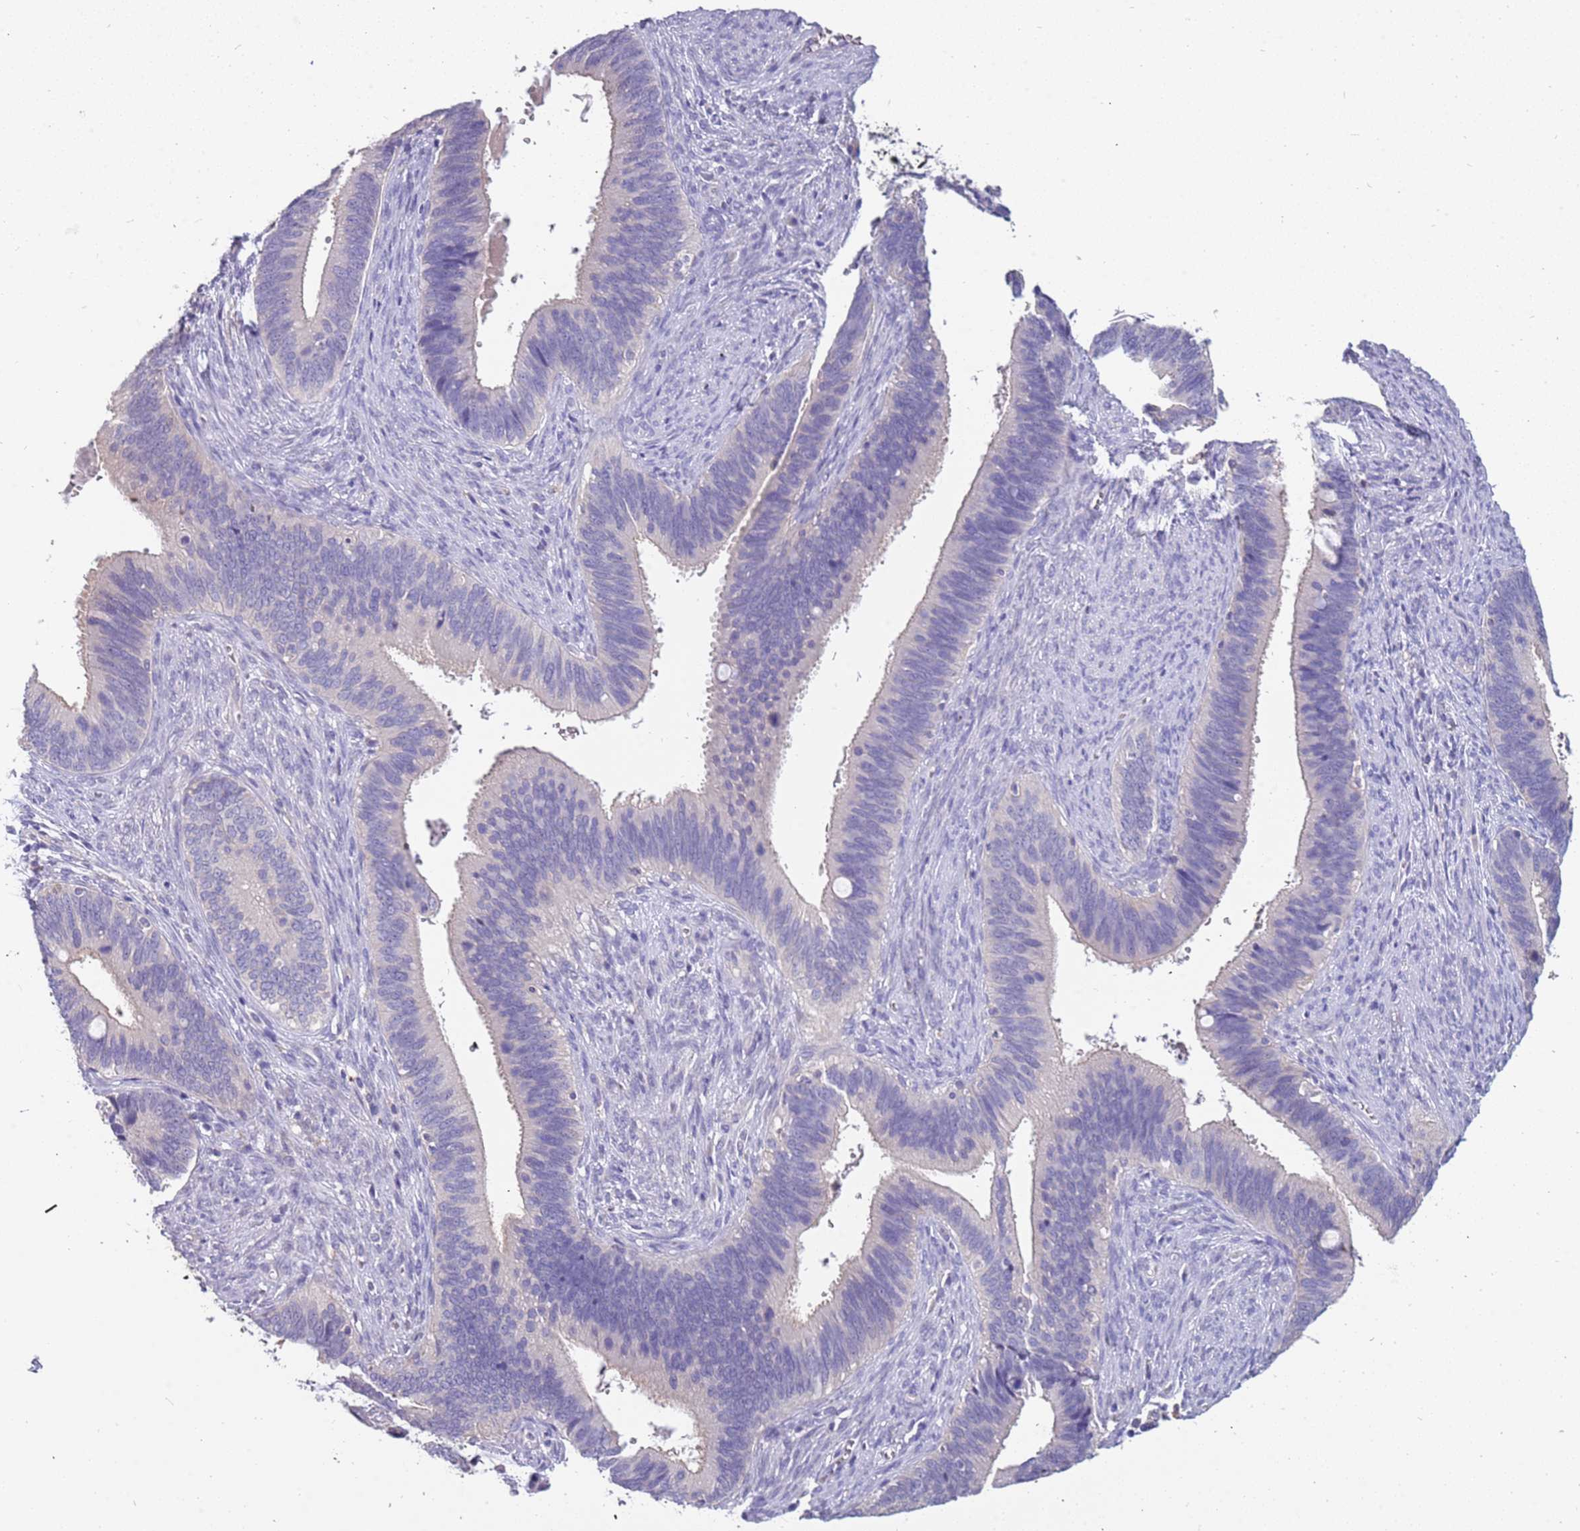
{"staining": {"intensity": "negative", "quantity": "none", "location": "none"}, "tissue": "cervical cancer", "cell_type": "Tumor cells", "image_type": "cancer", "snomed": [{"axis": "morphology", "description": "Adenocarcinoma, NOS"}, {"axis": "topography", "description": "Cervix"}], "caption": "IHC of adenocarcinoma (cervical) displays no positivity in tumor cells. (Stains: DAB (3,3'-diaminobenzidine) immunohistochemistry with hematoxylin counter stain, Microscopy: brightfield microscopy at high magnification).", "gene": "RHCG", "patient": {"sex": "female", "age": 42}}